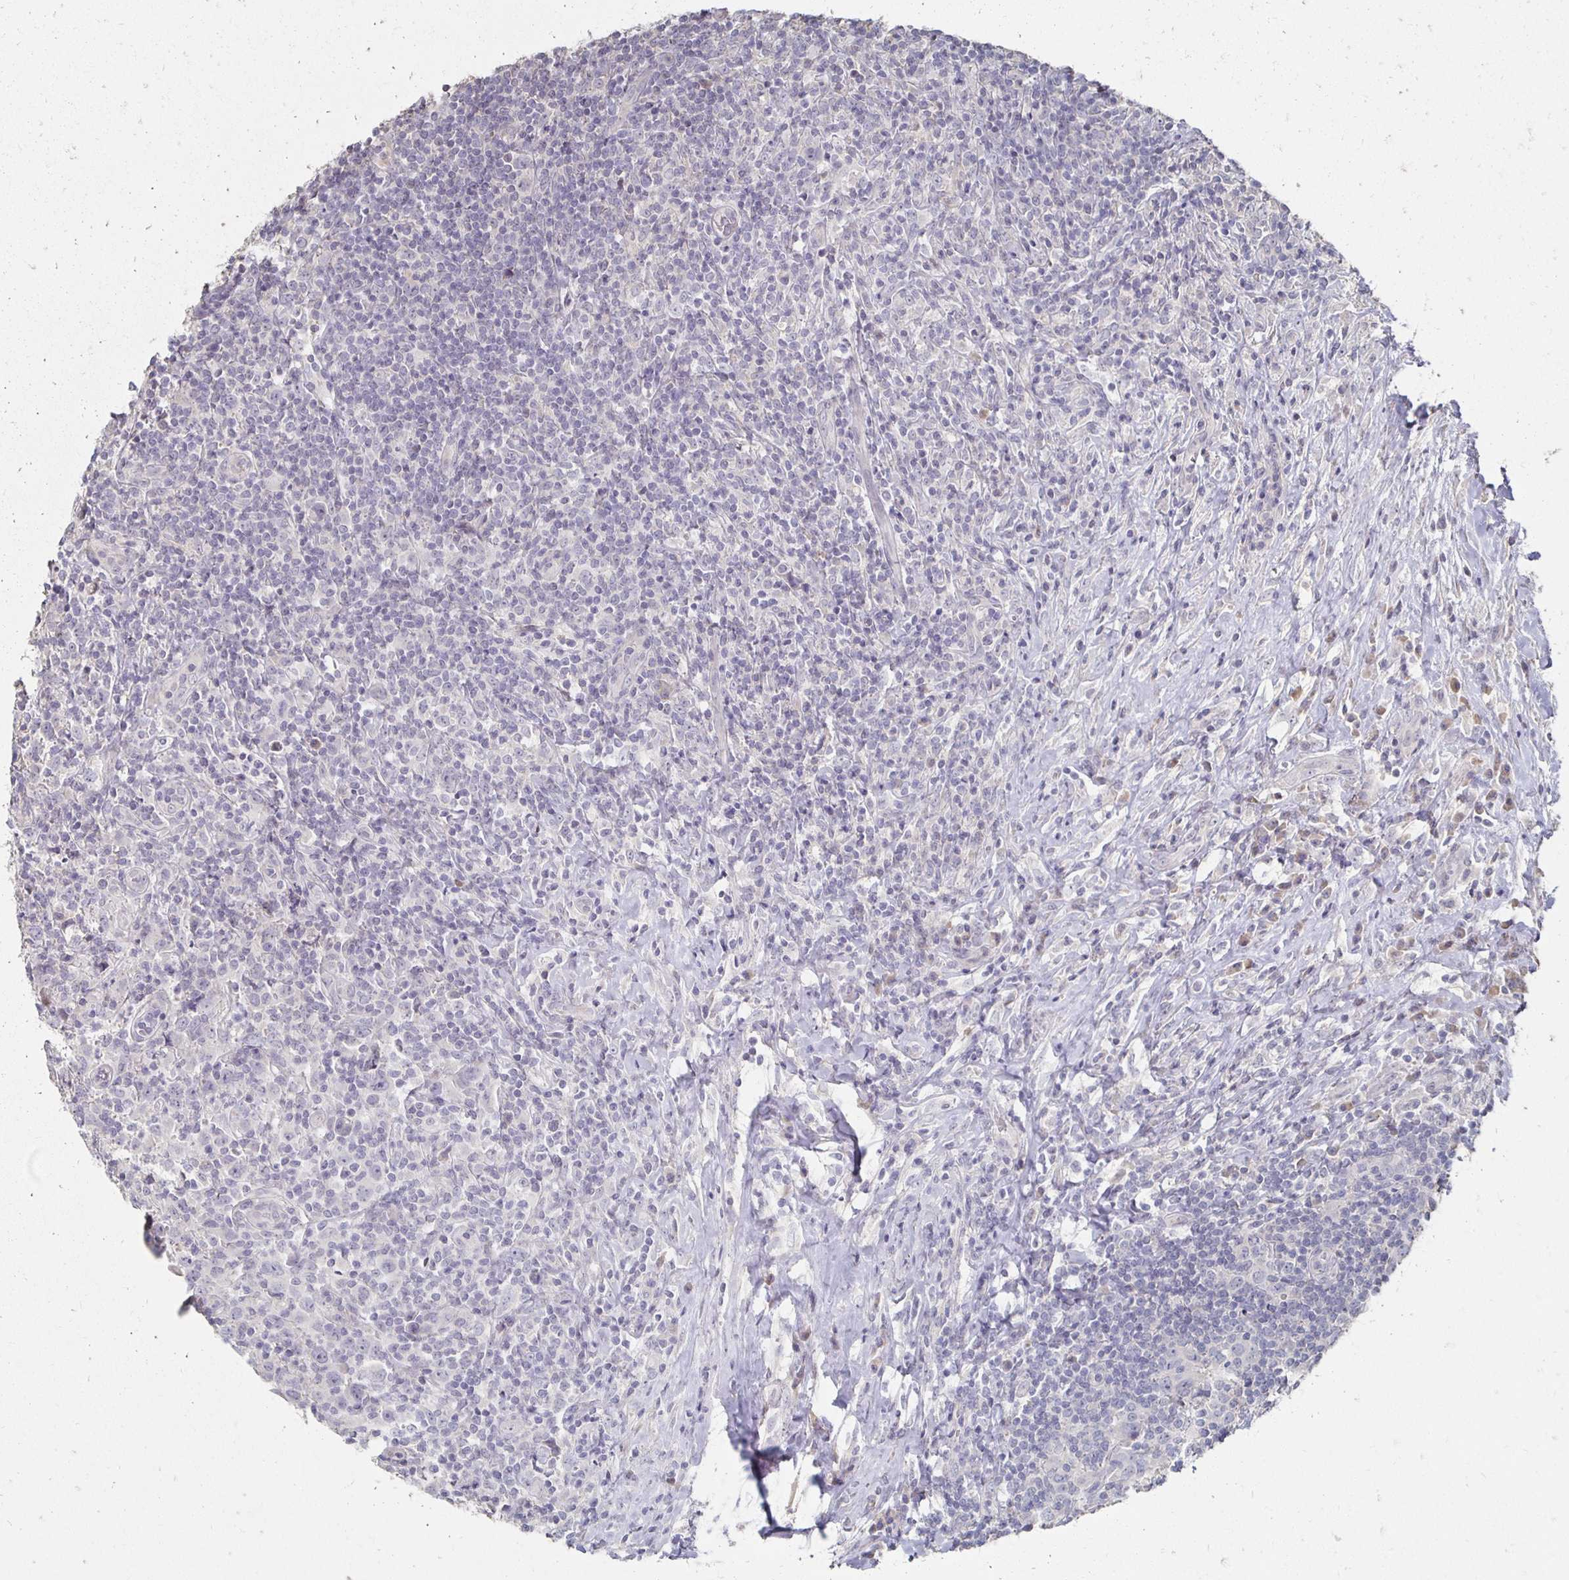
{"staining": {"intensity": "negative", "quantity": "none", "location": "none"}, "tissue": "lymphoma", "cell_type": "Tumor cells", "image_type": "cancer", "snomed": [{"axis": "morphology", "description": "Hodgkin's disease, NOS"}, {"axis": "topography", "description": "Lymph node"}], "caption": "Hodgkin's disease was stained to show a protein in brown. There is no significant staining in tumor cells.", "gene": "ZNF727", "patient": {"sex": "female", "age": 18}}